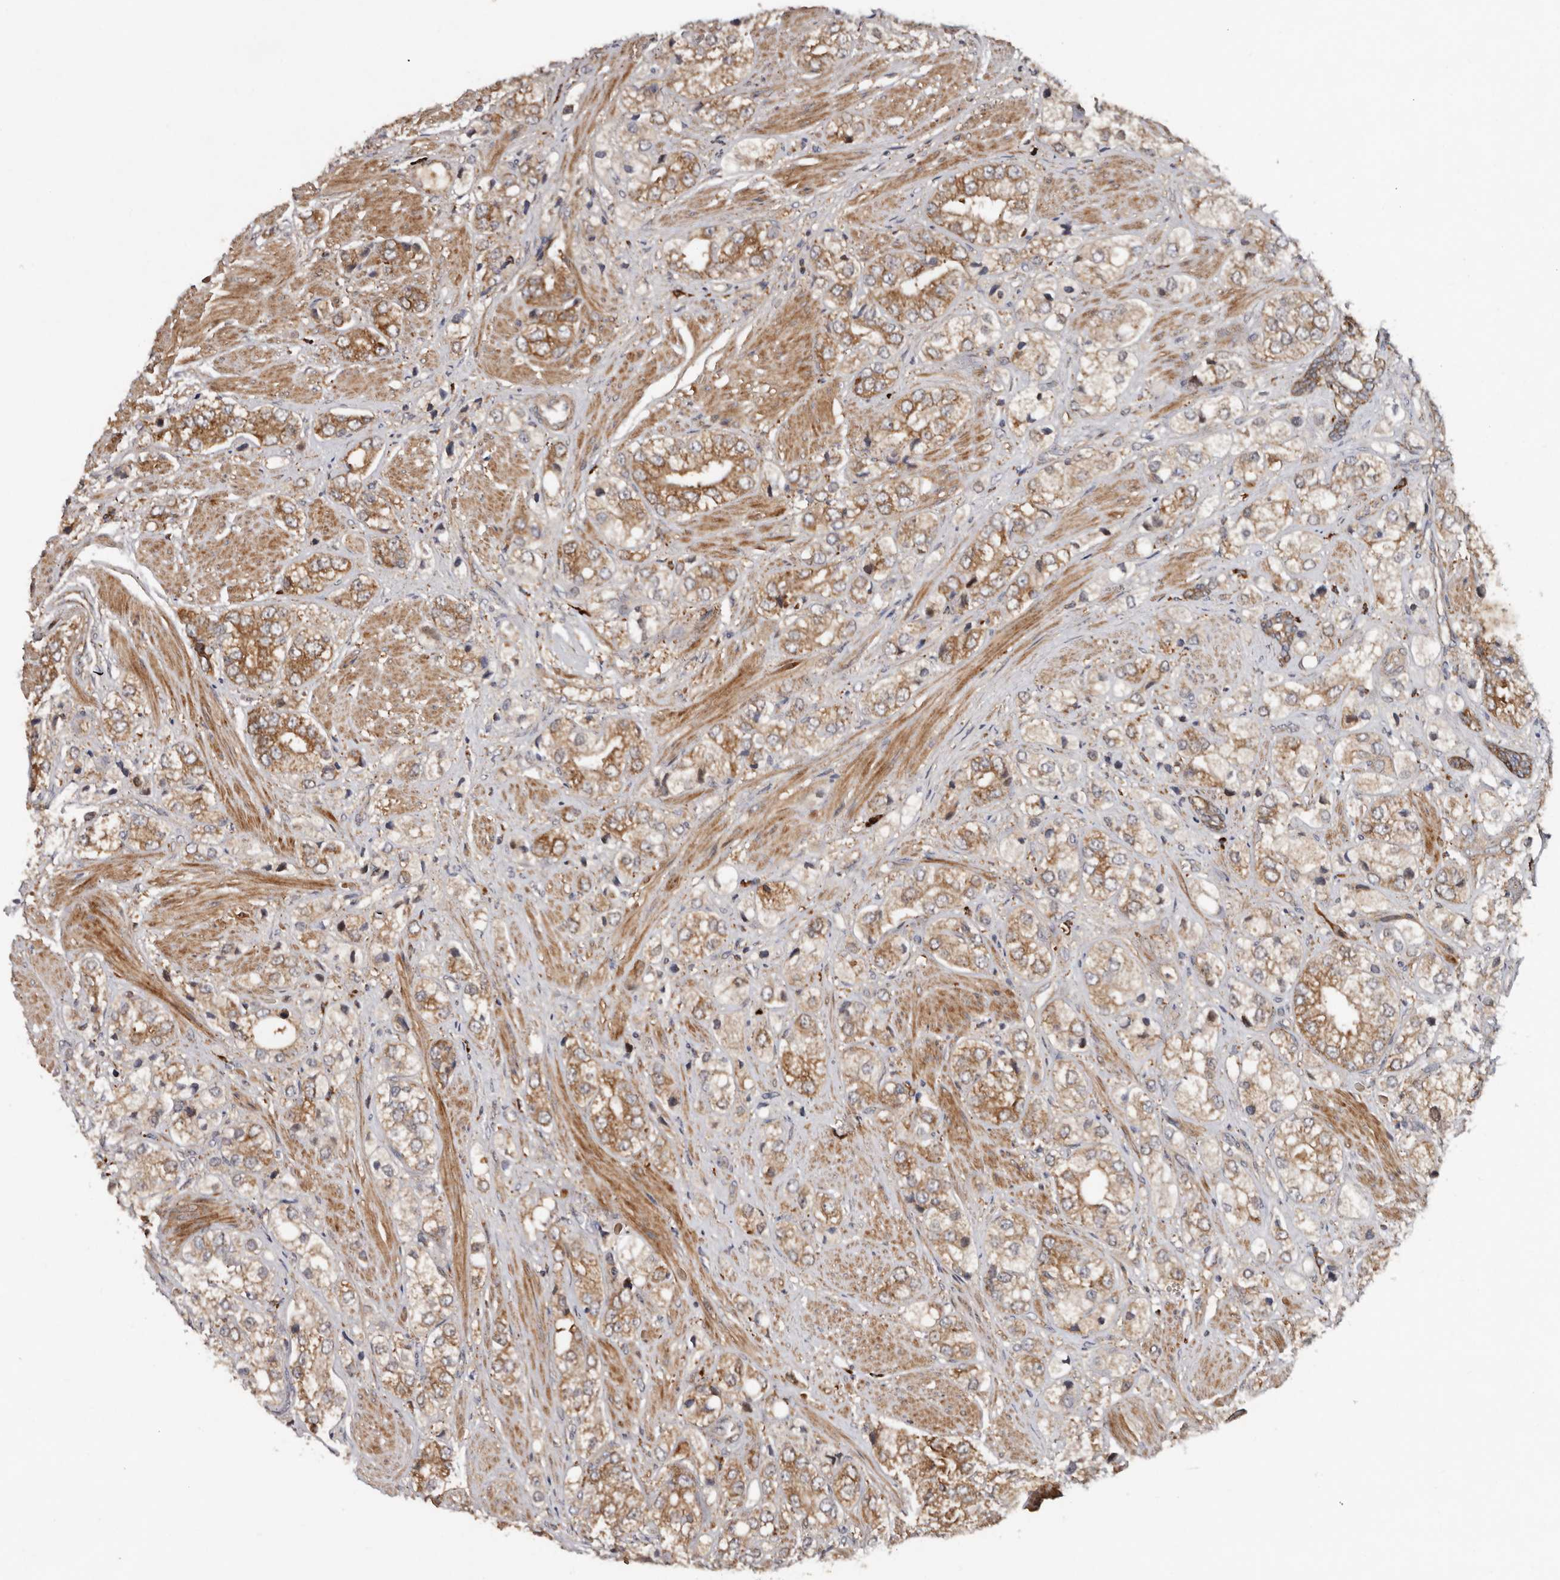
{"staining": {"intensity": "moderate", "quantity": ">75%", "location": "cytoplasmic/membranous"}, "tissue": "prostate cancer", "cell_type": "Tumor cells", "image_type": "cancer", "snomed": [{"axis": "morphology", "description": "Adenocarcinoma, High grade"}, {"axis": "topography", "description": "Prostate"}], "caption": "Protein staining of prostate cancer (adenocarcinoma (high-grade)) tissue demonstrates moderate cytoplasmic/membranous staining in approximately >75% of tumor cells. (Stains: DAB (3,3'-diaminobenzidine) in brown, nuclei in blue, Microscopy: brightfield microscopy at high magnification).", "gene": "GOT1L1", "patient": {"sex": "male", "age": 50}}